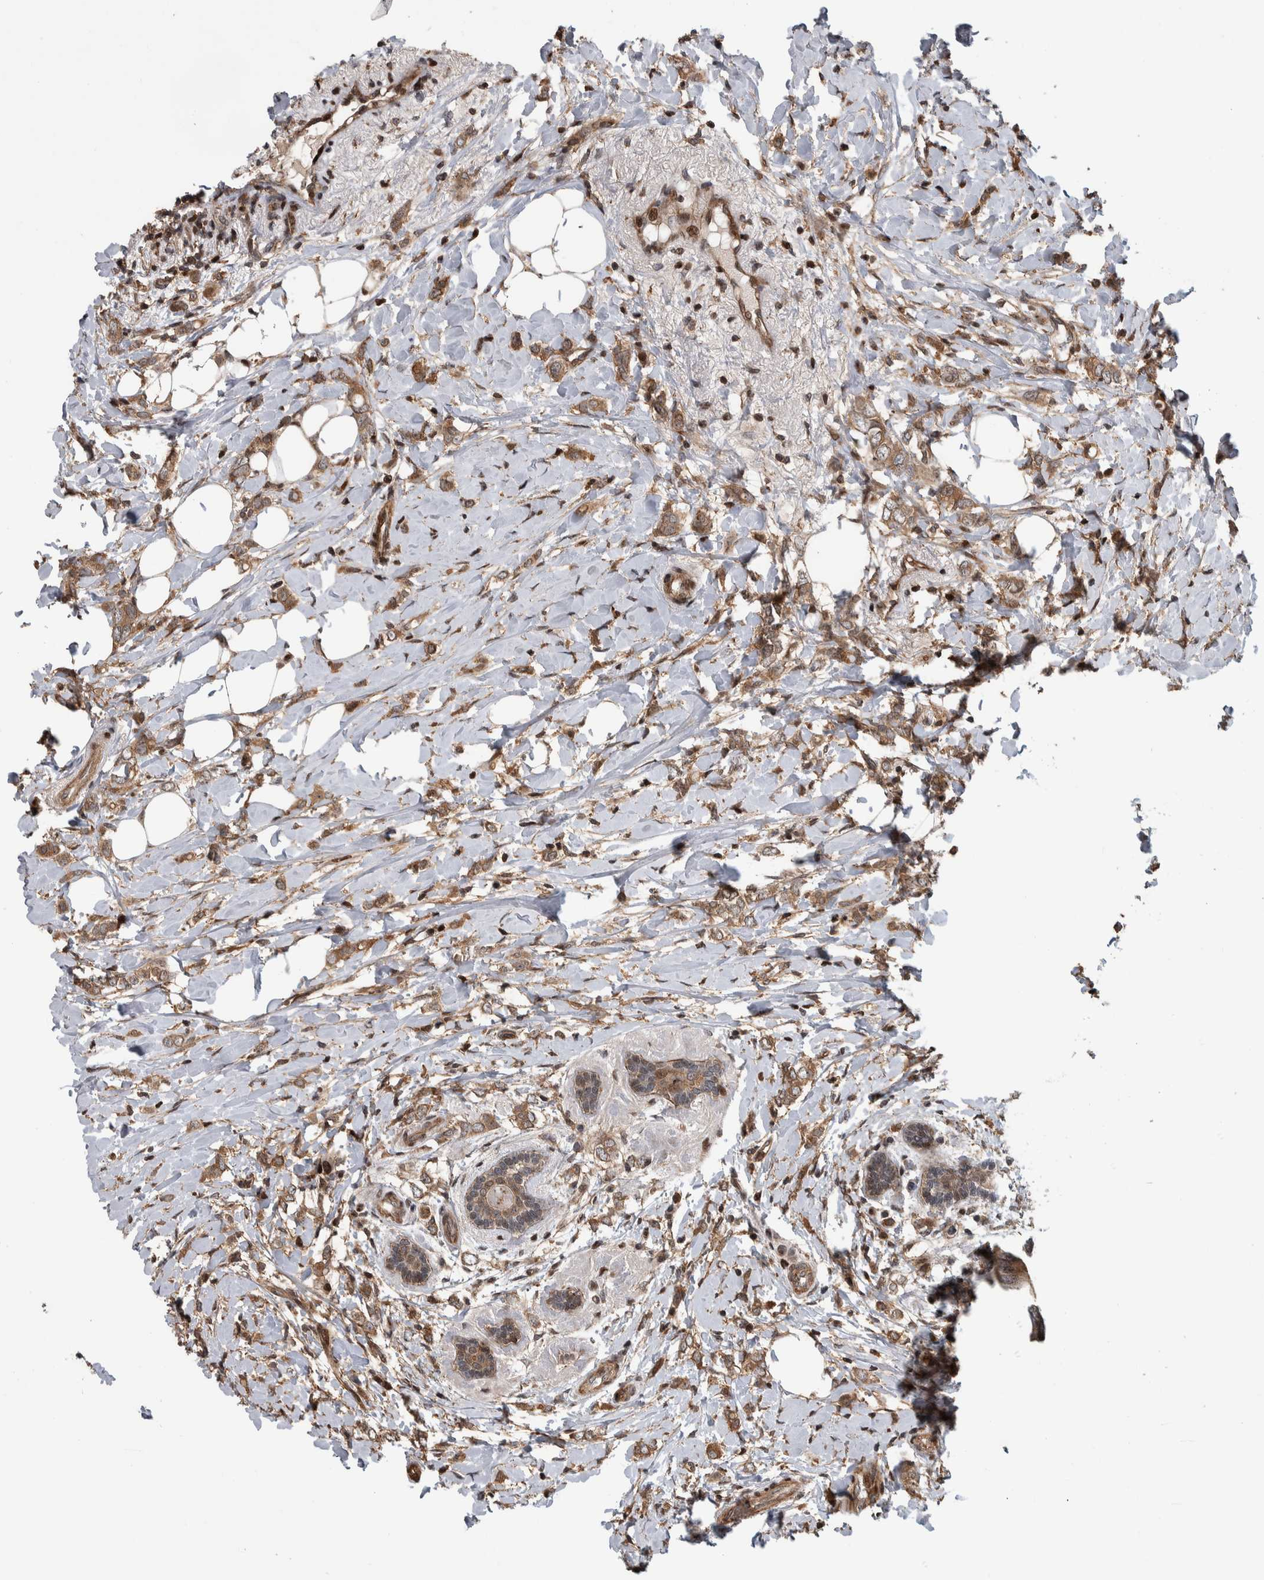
{"staining": {"intensity": "moderate", "quantity": ">75%", "location": "cytoplasmic/membranous"}, "tissue": "breast cancer", "cell_type": "Tumor cells", "image_type": "cancer", "snomed": [{"axis": "morphology", "description": "Normal tissue, NOS"}, {"axis": "morphology", "description": "Lobular carcinoma"}, {"axis": "topography", "description": "Breast"}], "caption": "Tumor cells reveal medium levels of moderate cytoplasmic/membranous positivity in approximately >75% of cells in human breast lobular carcinoma. (Stains: DAB in brown, nuclei in blue, Microscopy: brightfield microscopy at high magnification).", "gene": "ARFGEF1", "patient": {"sex": "female", "age": 47}}